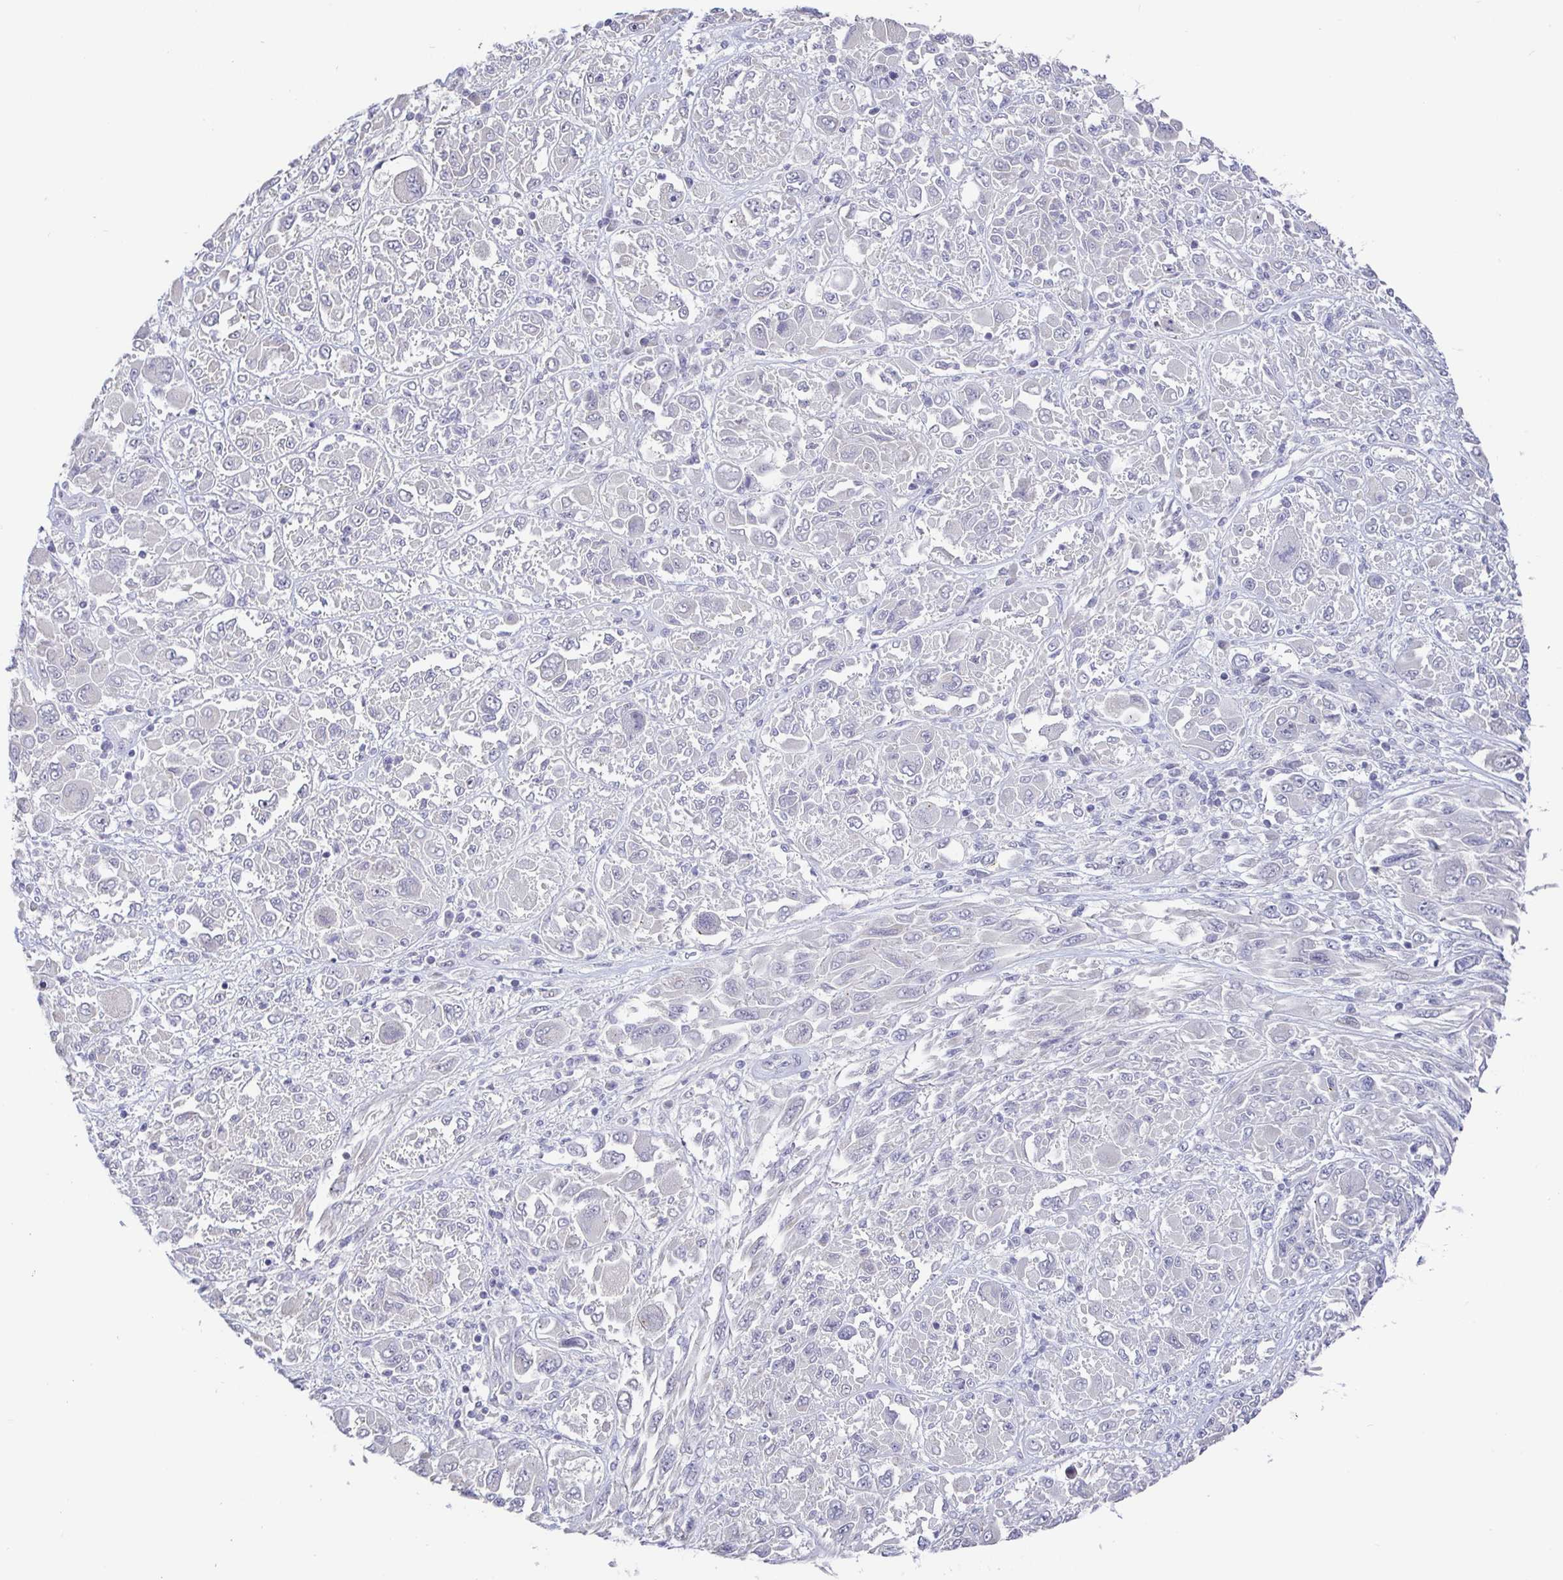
{"staining": {"intensity": "negative", "quantity": "none", "location": "none"}, "tissue": "melanoma", "cell_type": "Tumor cells", "image_type": "cancer", "snomed": [{"axis": "morphology", "description": "Malignant melanoma, NOS"}, {"axis": "topography", "description": "Skin"}], "caption": "Melanoma was stained to show a protein in brown. There is no significant staining in tumor cells. (DAB IHC visualized using brightfield microscopy, high magnification).", "gene": "CIT", "patient": {"sex": "female", "age": 91}}